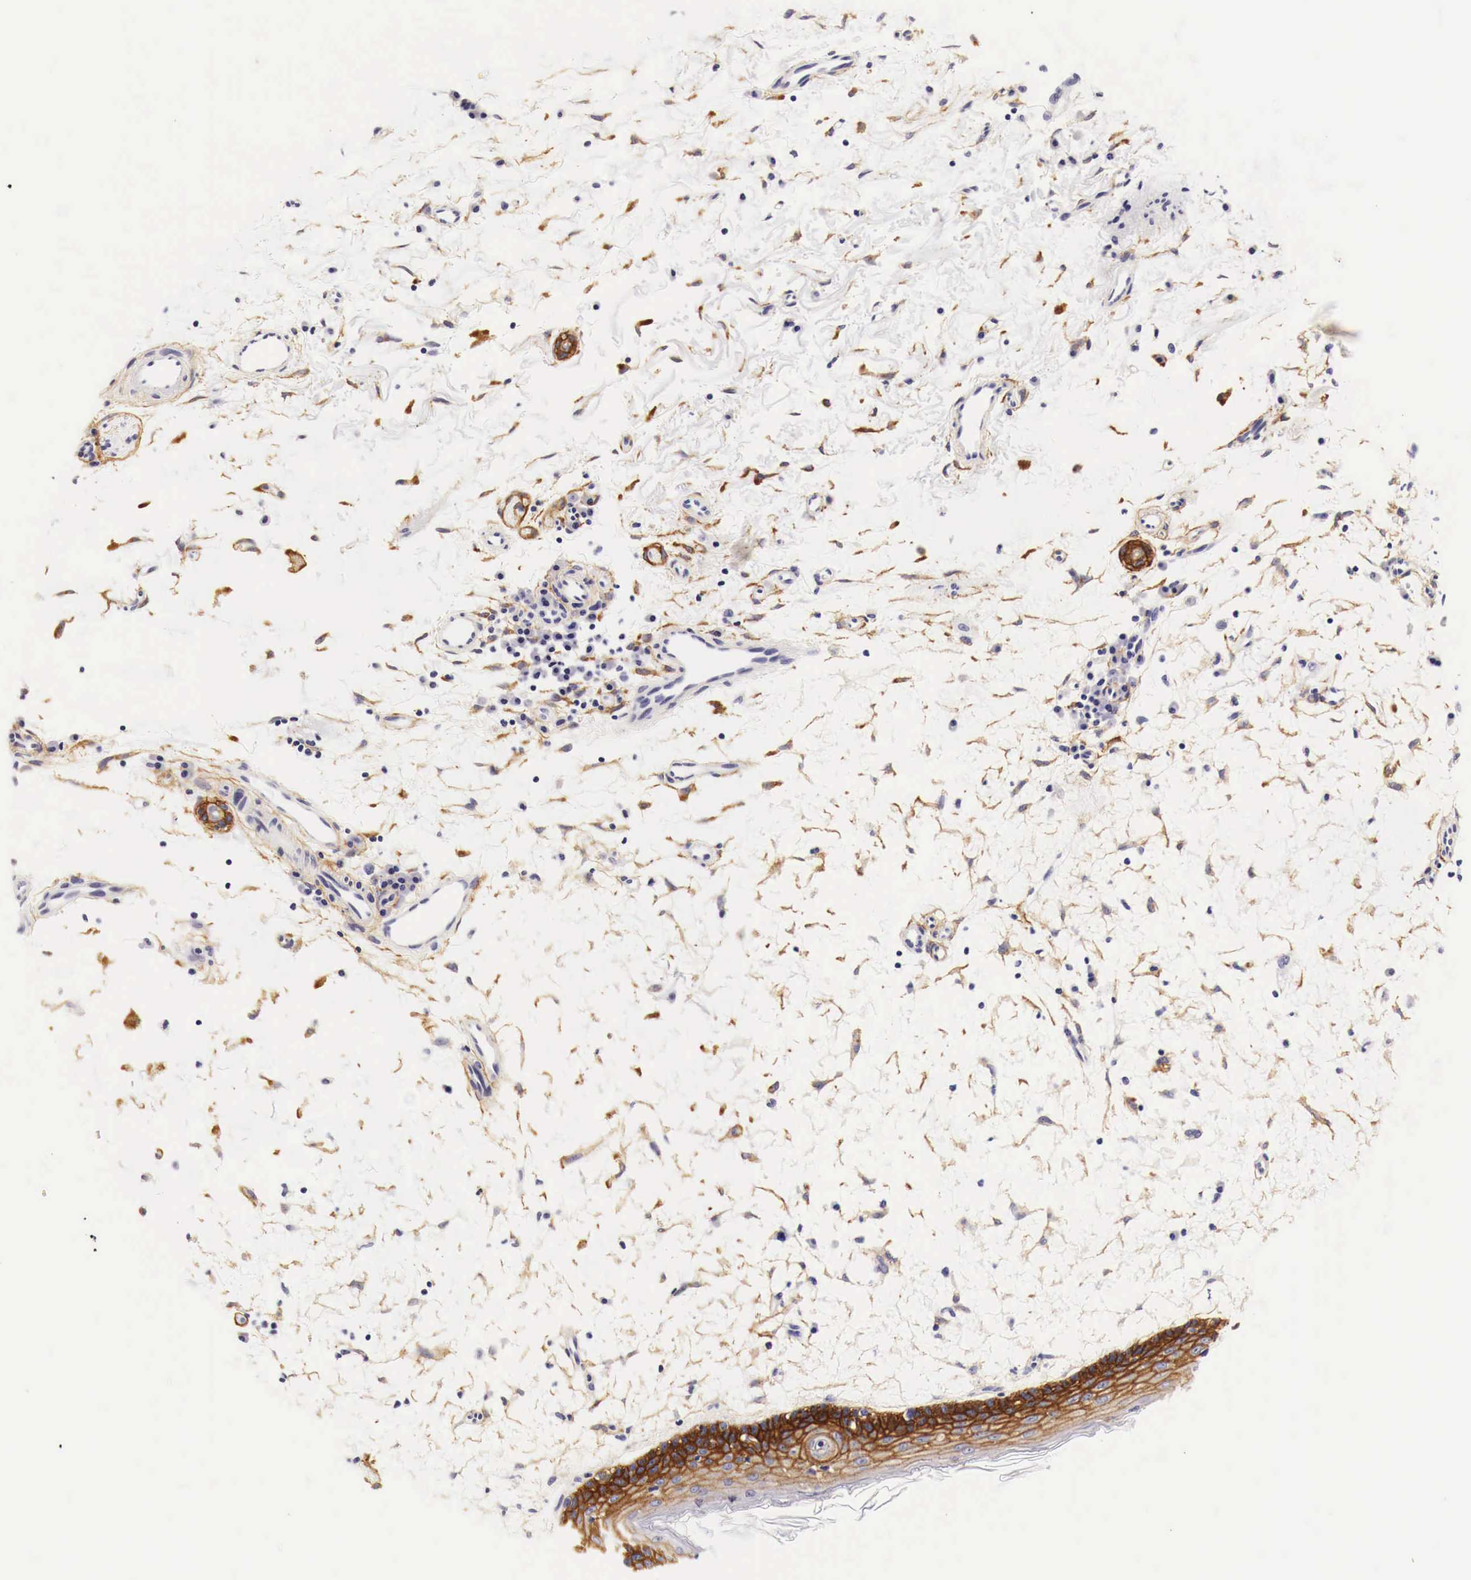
{"staining": {"intensity": "moderate", "quantity": ">75%", "location": "cytoplasmic/membranous"}, "tissue": "skin", "cell_type": "Fibroblasts", "image_type": "normal", "snomed": [{"axis": "morphology", "description": "Normal tissue, NOS"}, {"axis": "topography", "description": "Skin"}], "caption": "About >75% of fibroblasts in normal skin reveal moderate cytoplasmic/membranous protein staining as visualized by brown immunohistochemical staining.", "gene": "EGFR", "patient": {"sex": "female", "age": 90}}